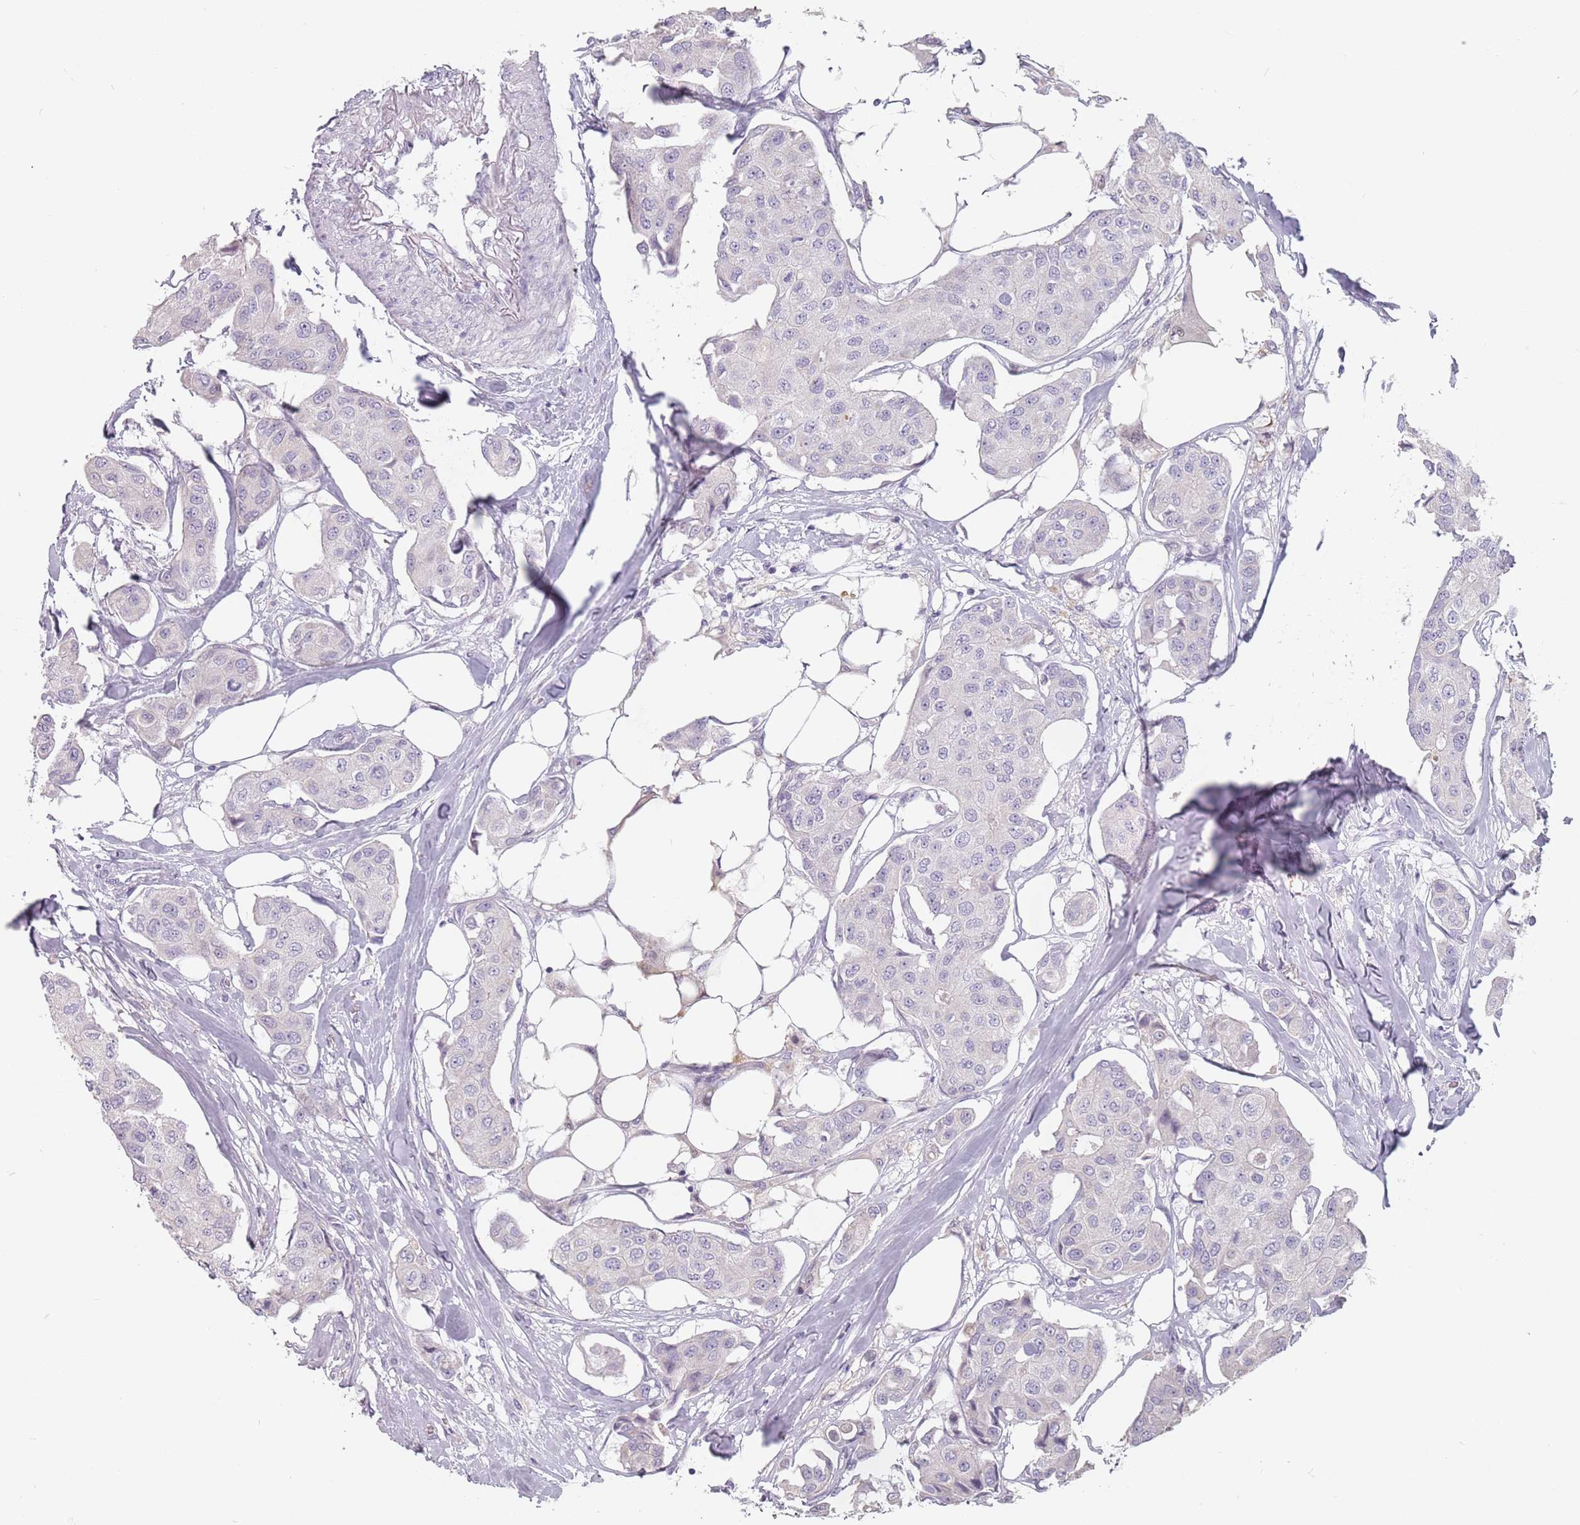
{"staining": {"intensity": "negative", "quantity": "none", "location": "none"}, "tissue": "breast cancer", "cell_type": "Tumor cells", "image_type": "cancer", "snomed": [{"axis": "morphology", "description": "Duct carcinoma"}, {"axis": "topography", "description": "Breast"}, {"axis": "topography", "description": "Lymph node"}], "caption": "Immunohistochemistry (IHC) of breast cancer demonstrates no staining in tumor cells.", "gene": "CEP19", "patient": {"sex": "female", "age": 80}}